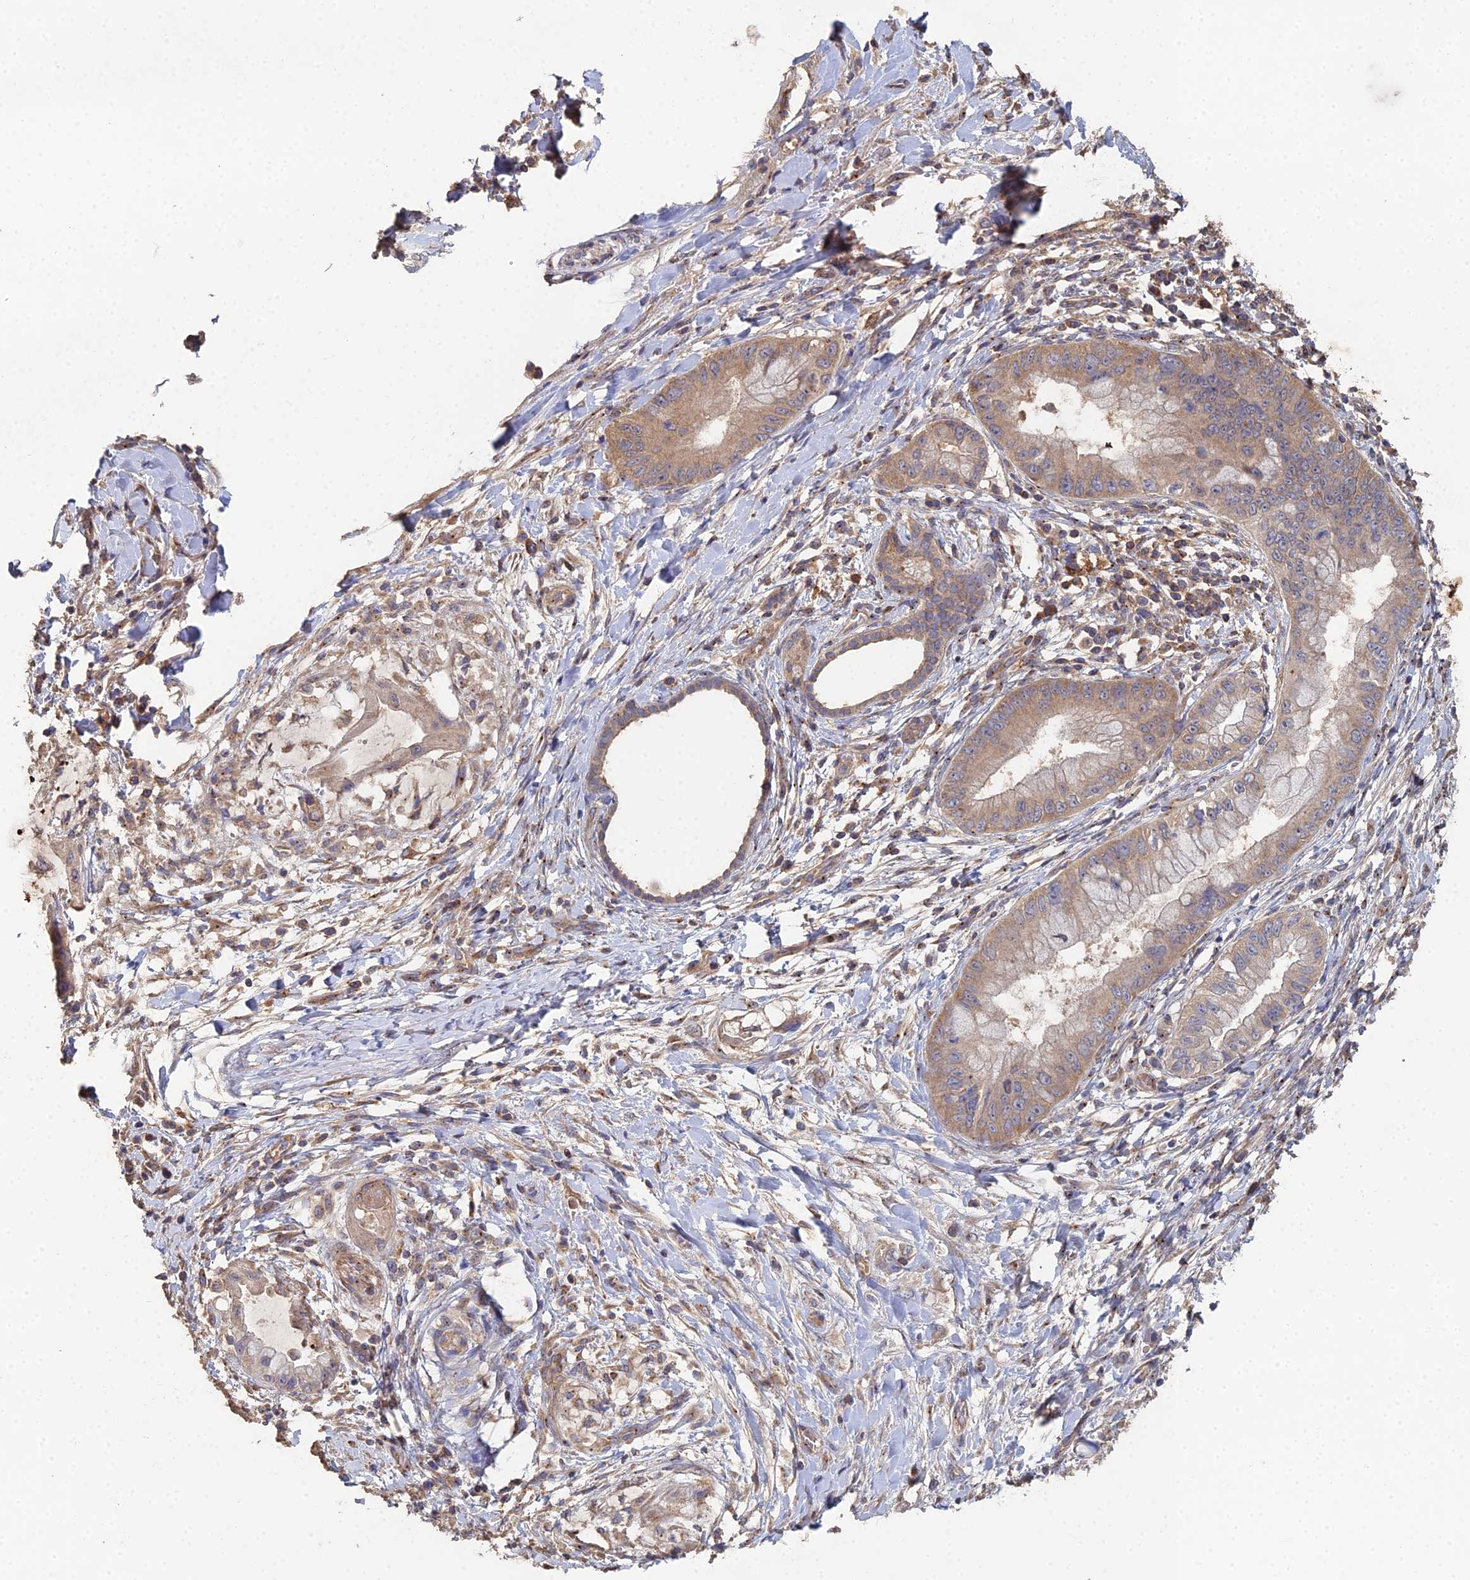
{"staining": {"intensity": "weak", "quantity": ">75%", "location": "cytoplasmic/membranous"}, "tissue": "pancreatic cancer", "cell_type": "Tumor cells", "image_type": "cancer", "snomed": [{"axis": "morphology", "description": "Adenocarcinoma, NOS"}, {"axis": "topography", "description": "Pancreas"}], "caption": "High-power microscopy captured an IHC micrograph of pancreatic cancer, revealing weak cytoplasmic/membranous positivity in about >75% of tumor cells.", "gene": "SPANXN4", "patient": {"sex": "male", "age": 48}}